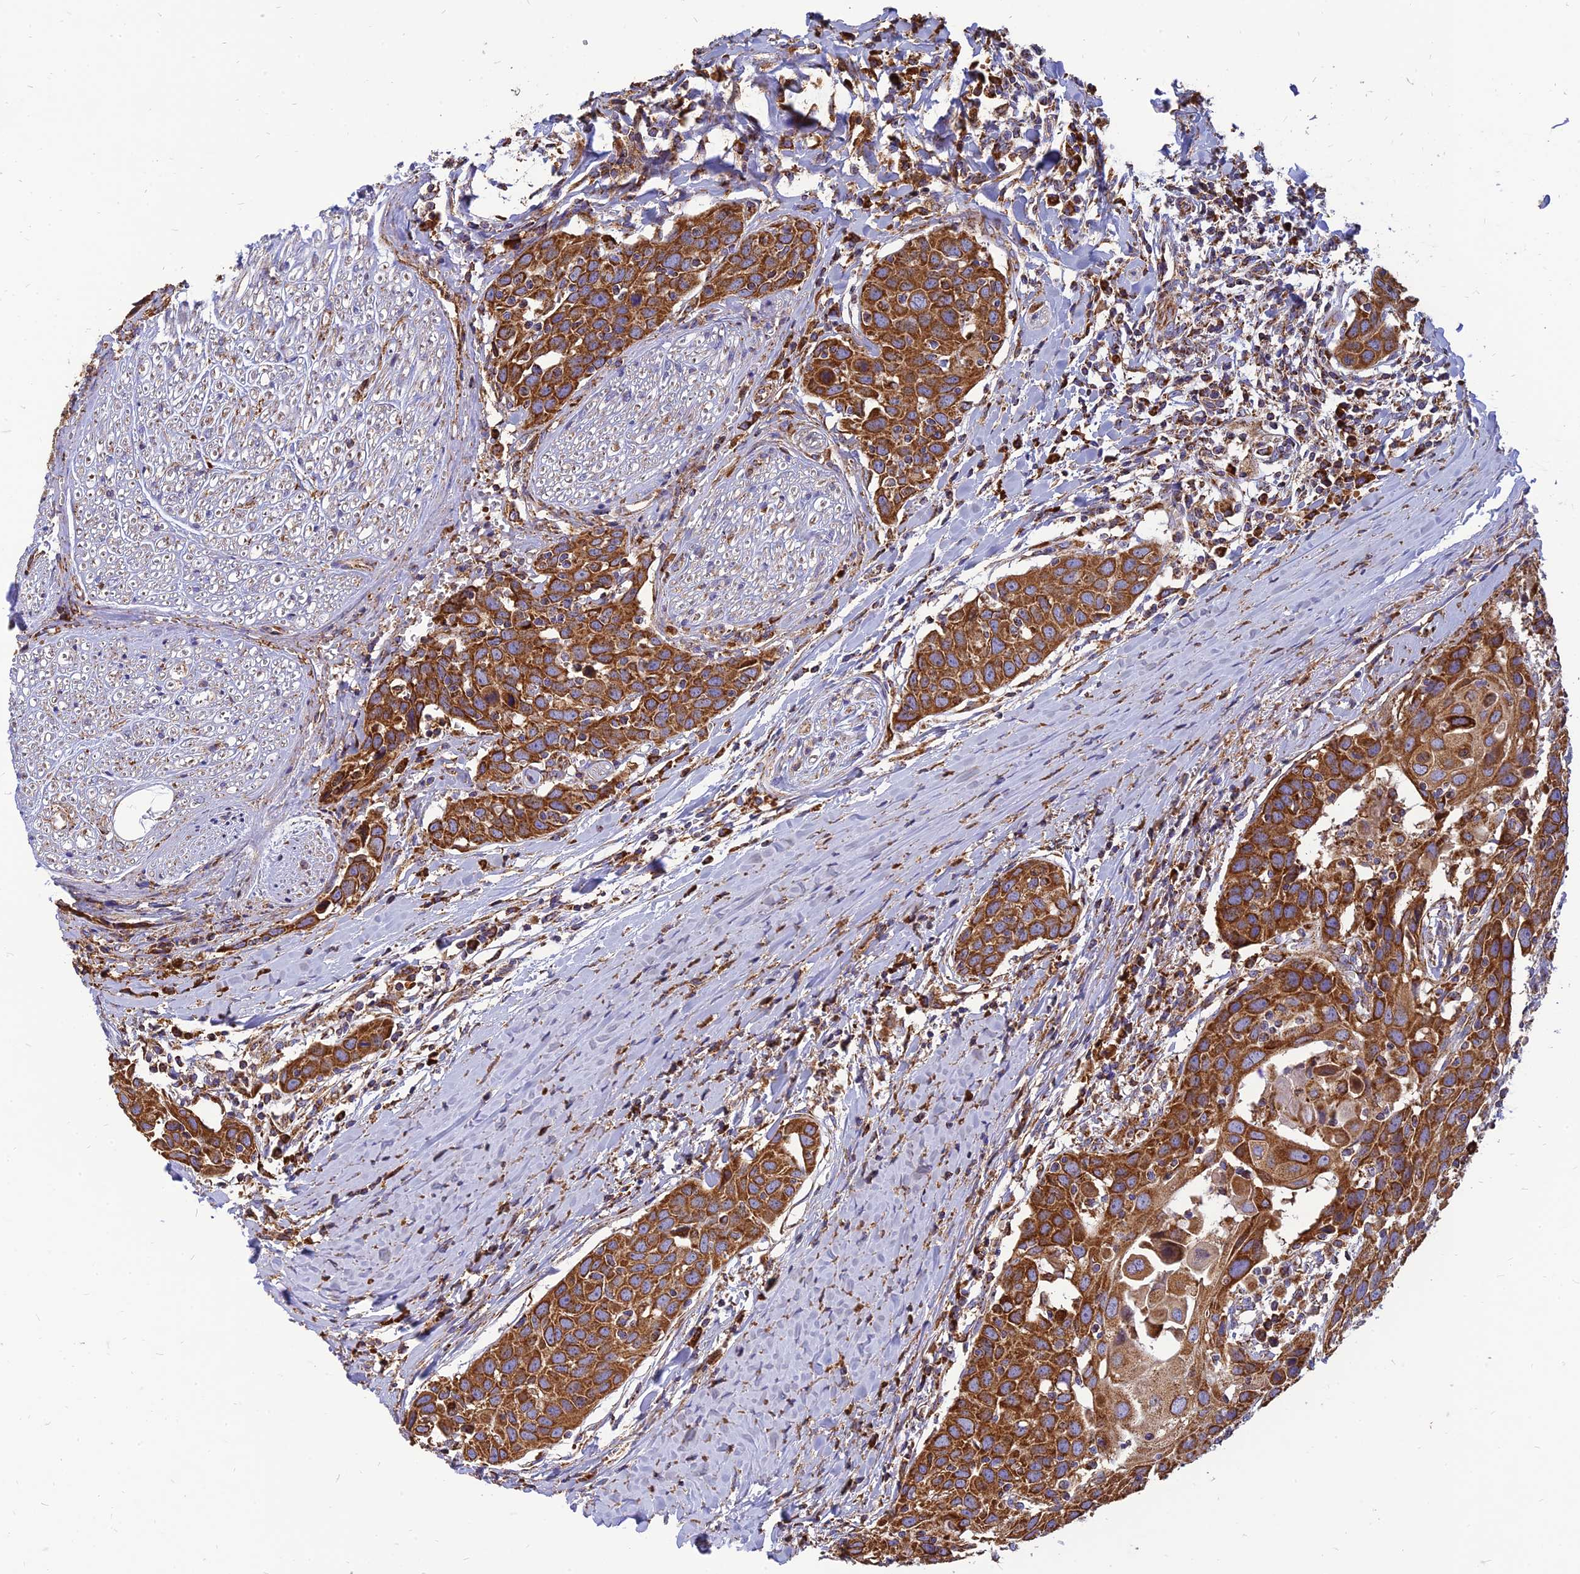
{"staining": {"intensity": "strong", "quantity": ">75%", "location": "cytoplasmic/membranous"}, "tissue": "head and neck cancer", "cell_type": "Tumor cells", "image_type": "cancer", "snomed": [{"axis": "morphology", "description": "Squamous cell carcinoma, NOS"}, {"axis": "topography", "description": "Oral tissue"}, {"axis": "topography", "description": "Head-Neck"}], "caption": "Immunohistochemistry (DAB) staining of human head and neck cancer (squamous cell carcinoma) shows strong cytoplasmic/membranous protein expression in about >75% of tumor cells. The staining is performed using DAB (3,3'-diaminobenzidine) brown chromogen to label protein expression. The nuclei are counter-stained blue using hematoxylin.", "gene": "THUMPD2", "patient": {"sex": "female", "age": 50}}